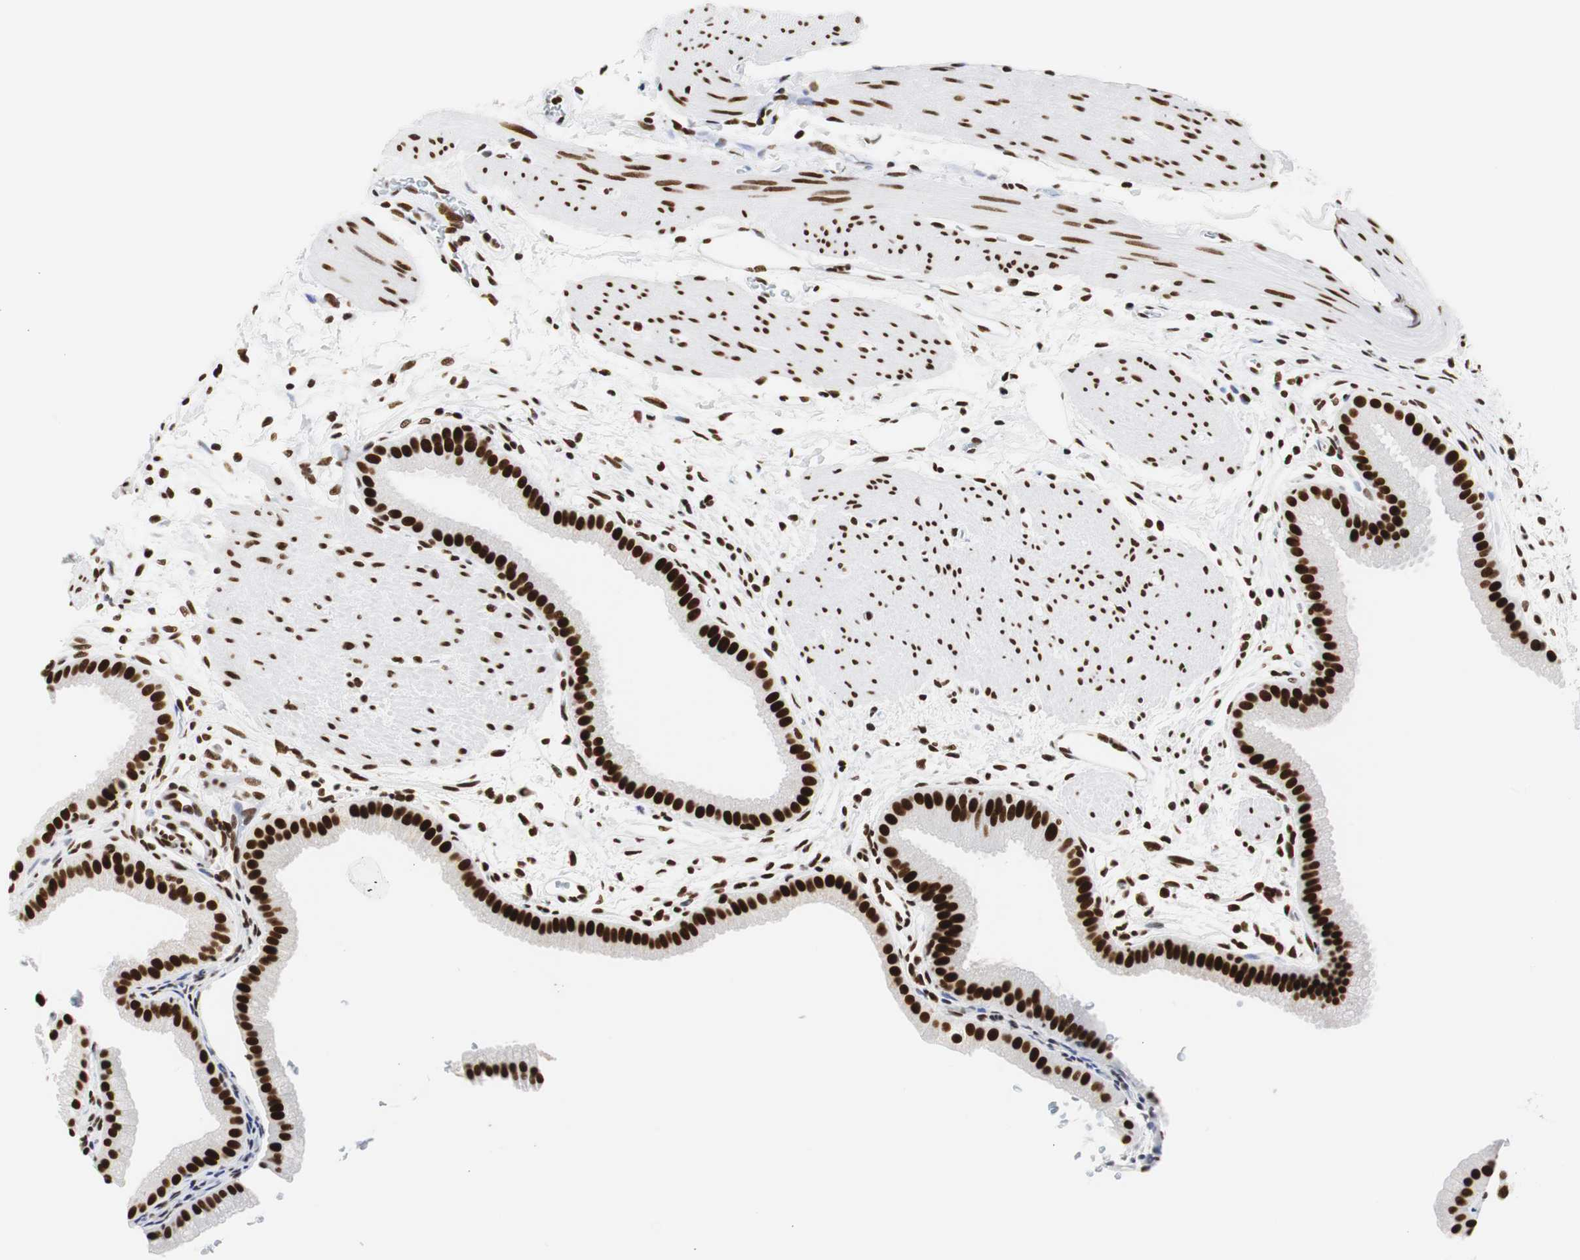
{"staining": {"intensity": "strong", "quantity": ">75%", "location": "nuclear"}, "tissue": "gallbladder", "cell_type": "Glandular cells", "image_type": "normal", "snomed": [{"axis": "morphology", "description": "Normal tissue, NOS"}, {"axis": "topography", "description": "Gallbladder"}], "caption": "Glandular cells show high levels of strong nuclear positivity in about >75% of cells in benign gallbladder.", "gene": "HNRNPH2", "patient": {"sex": "female", "age": 64}}